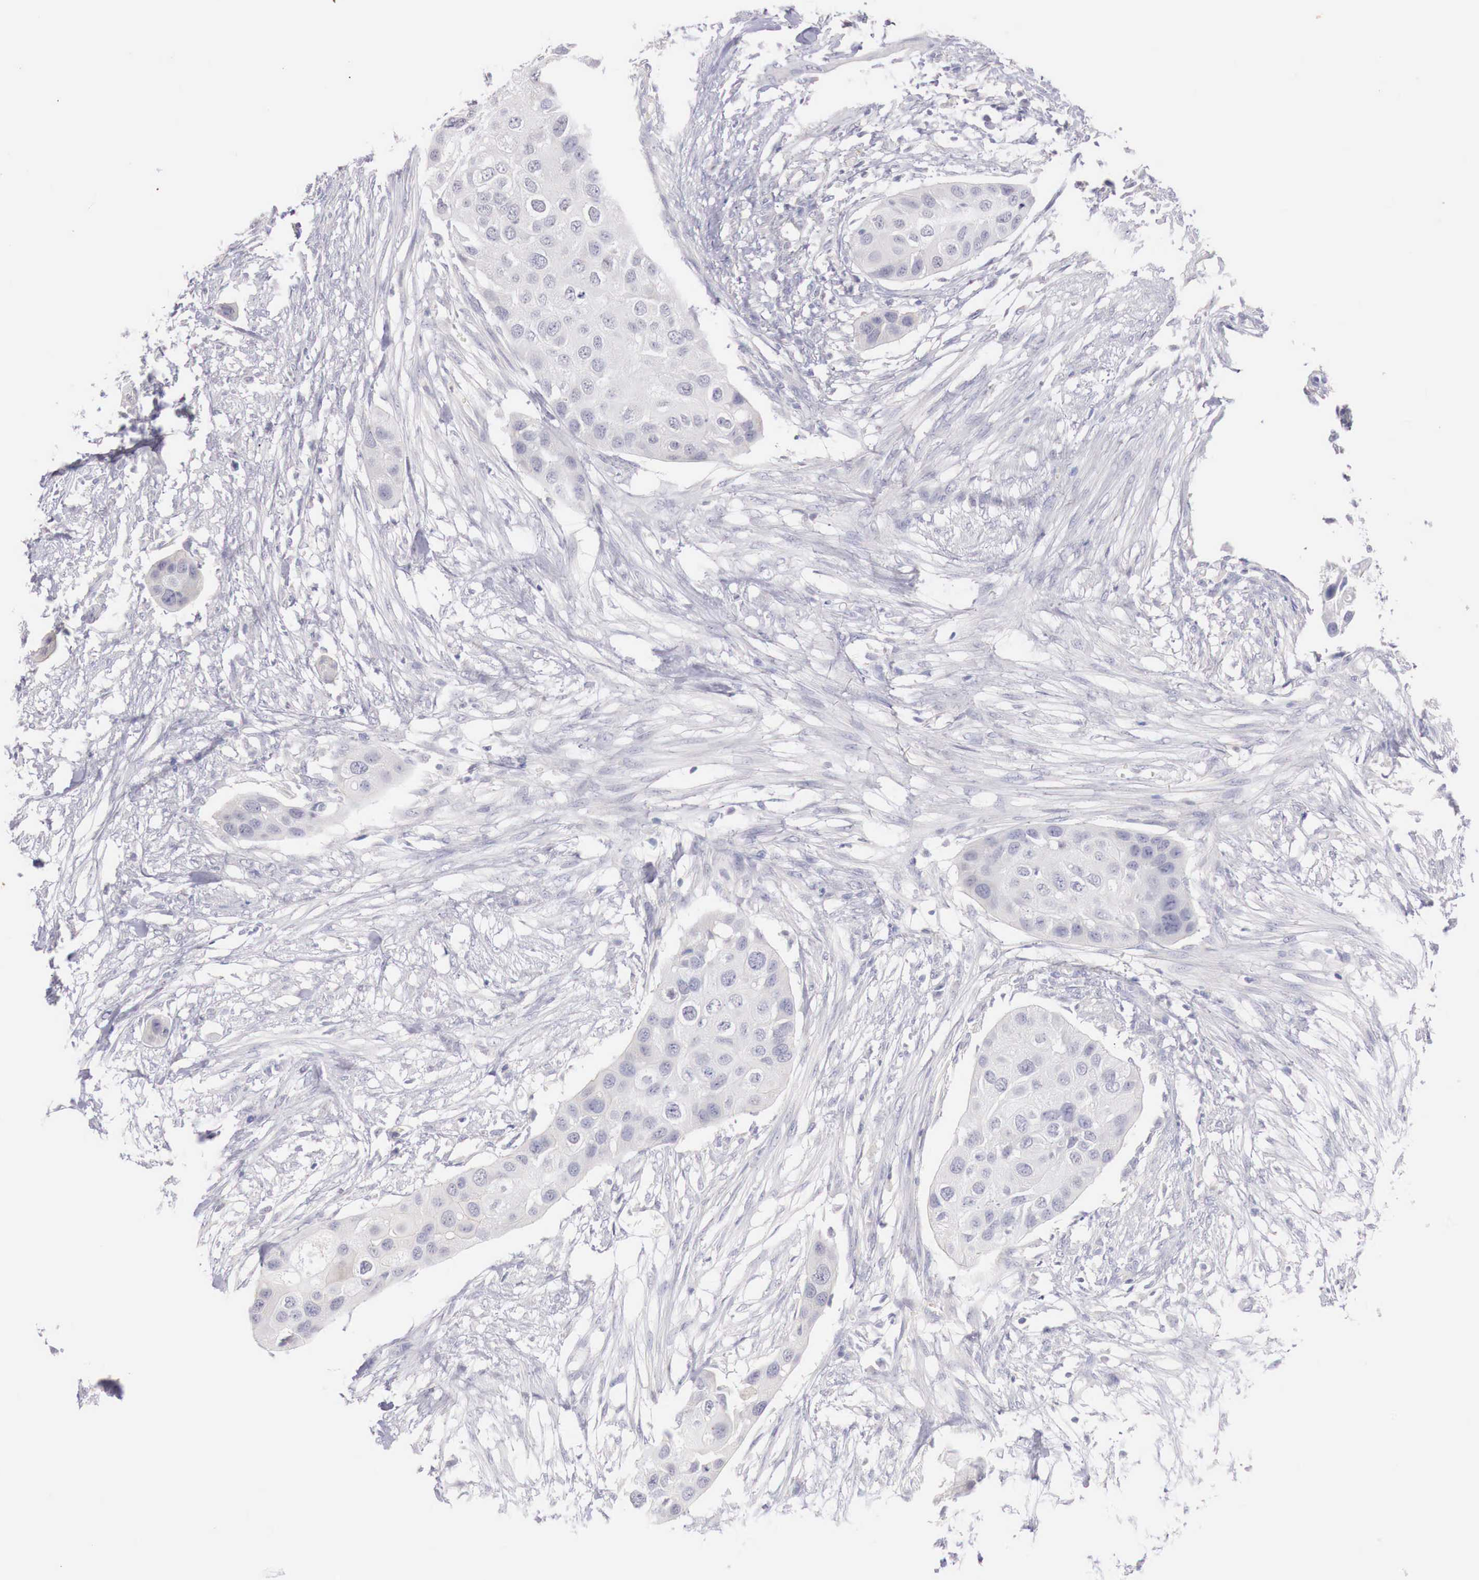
{"staining": {"intensity": "negative", "quantity": "none", "location": "none"}, "tissue": "urothelial cancer", "cell_type": "Tumor cells", "image_type": "cancer", "snomed": [{"axis": "morphology", "description": "Urothelial carcinoma, High grade"}, {"axis": "topography", "description": "Urinary bladder"}], "caption": "Urothelial carcinoma (high-grade) stained for a protein using IHC displays no staining tumor cells.", "gene": "TRIM13", "patient": {"sex": "male", "age": 55}}